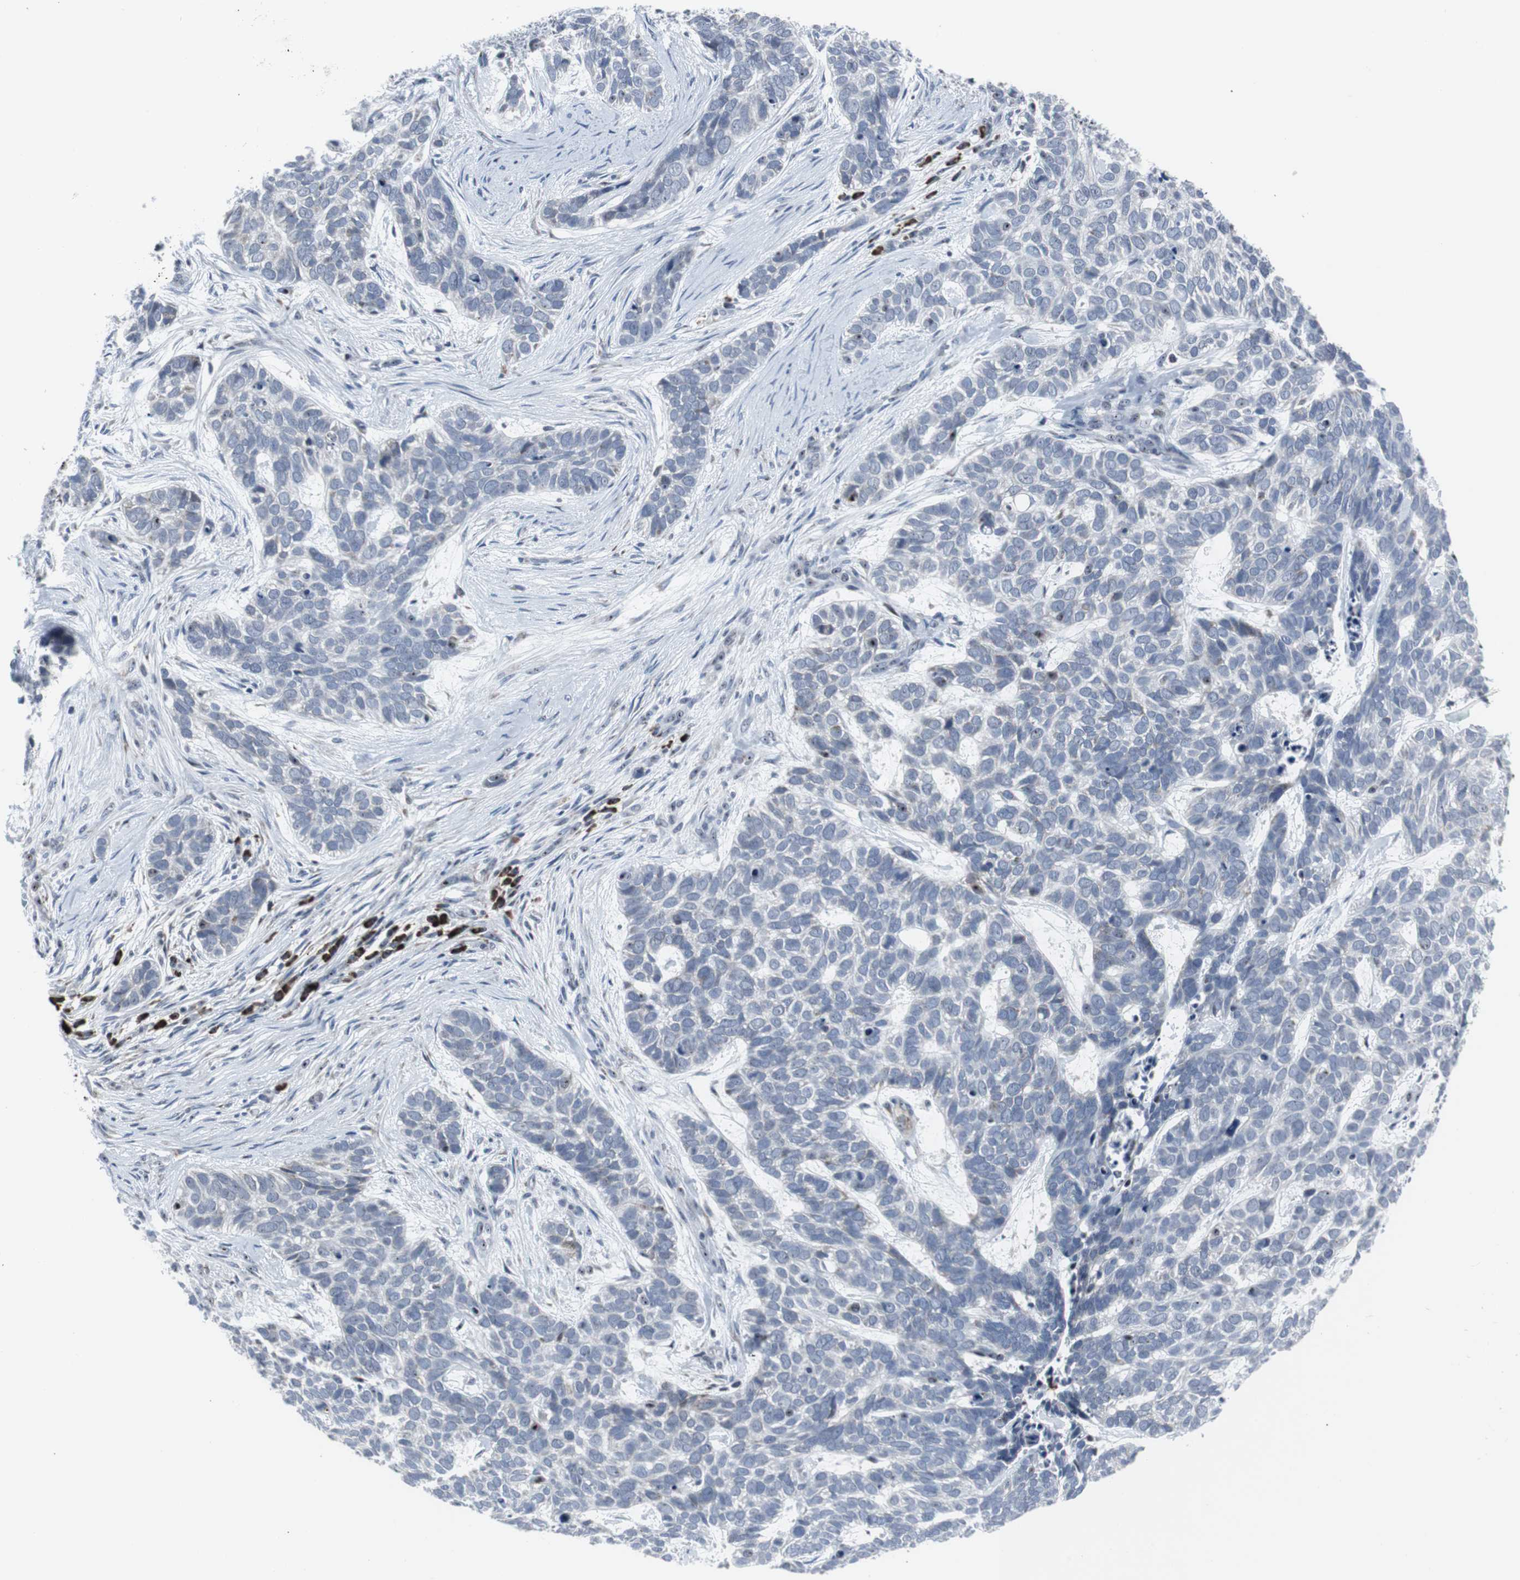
{"staining": {"intensity": "negative", "quantity": "none", "location": "none"}, "tissue": "skin cancer", "cell_type": "Tumor cells", "image_type": "cancer", "snomed": [{"axis": "morphology", "description": "Basal cell carcinoma"}, {"axis": "topography", "description": "Skin"}], "caption": "A high-resolution image shows immunohistochemistry staining of skin cancer, which demonstrates no significant positivity in tumor cells.", "gene": "DOK1", "patient": {"sex": "male", "age": 87}}